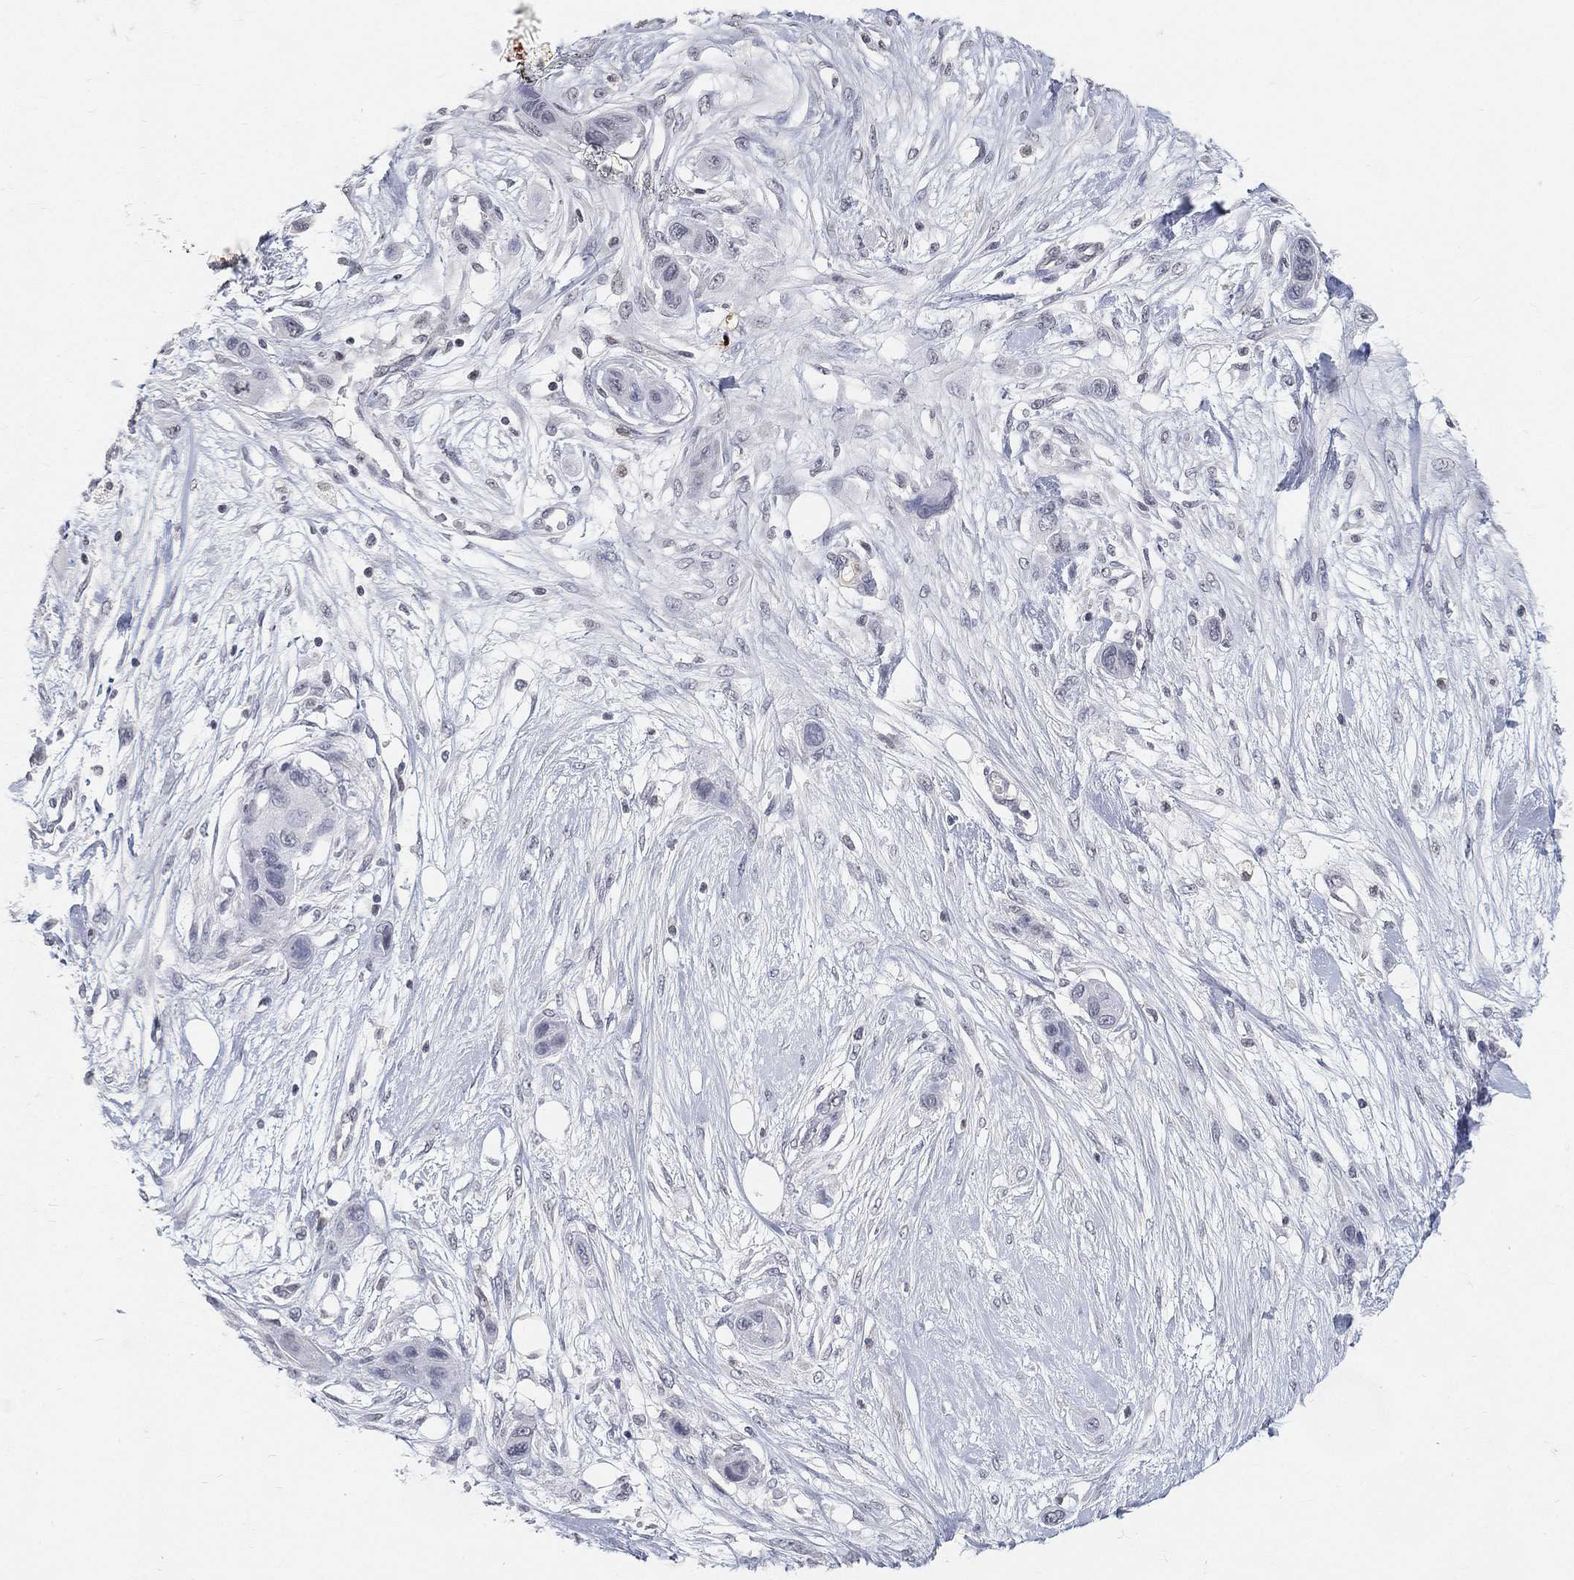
{"staining": {"intensity": "negative", "quantity": "none", "location": "none"}, "tissue": "skin cancer", "cell_type": "Tumor cells", "image_type": "cancer", "snomed": [{"axis": "morphology", "description": "Squamous cell carcinoma, NOS"}, {"axis": "topography", "description": "Skin"}], "caption": "Tumor cells are negative for brown protein staining in skin cancer.", "gene": "ARG1", "patient": {"sex": "male", "age": 79}}